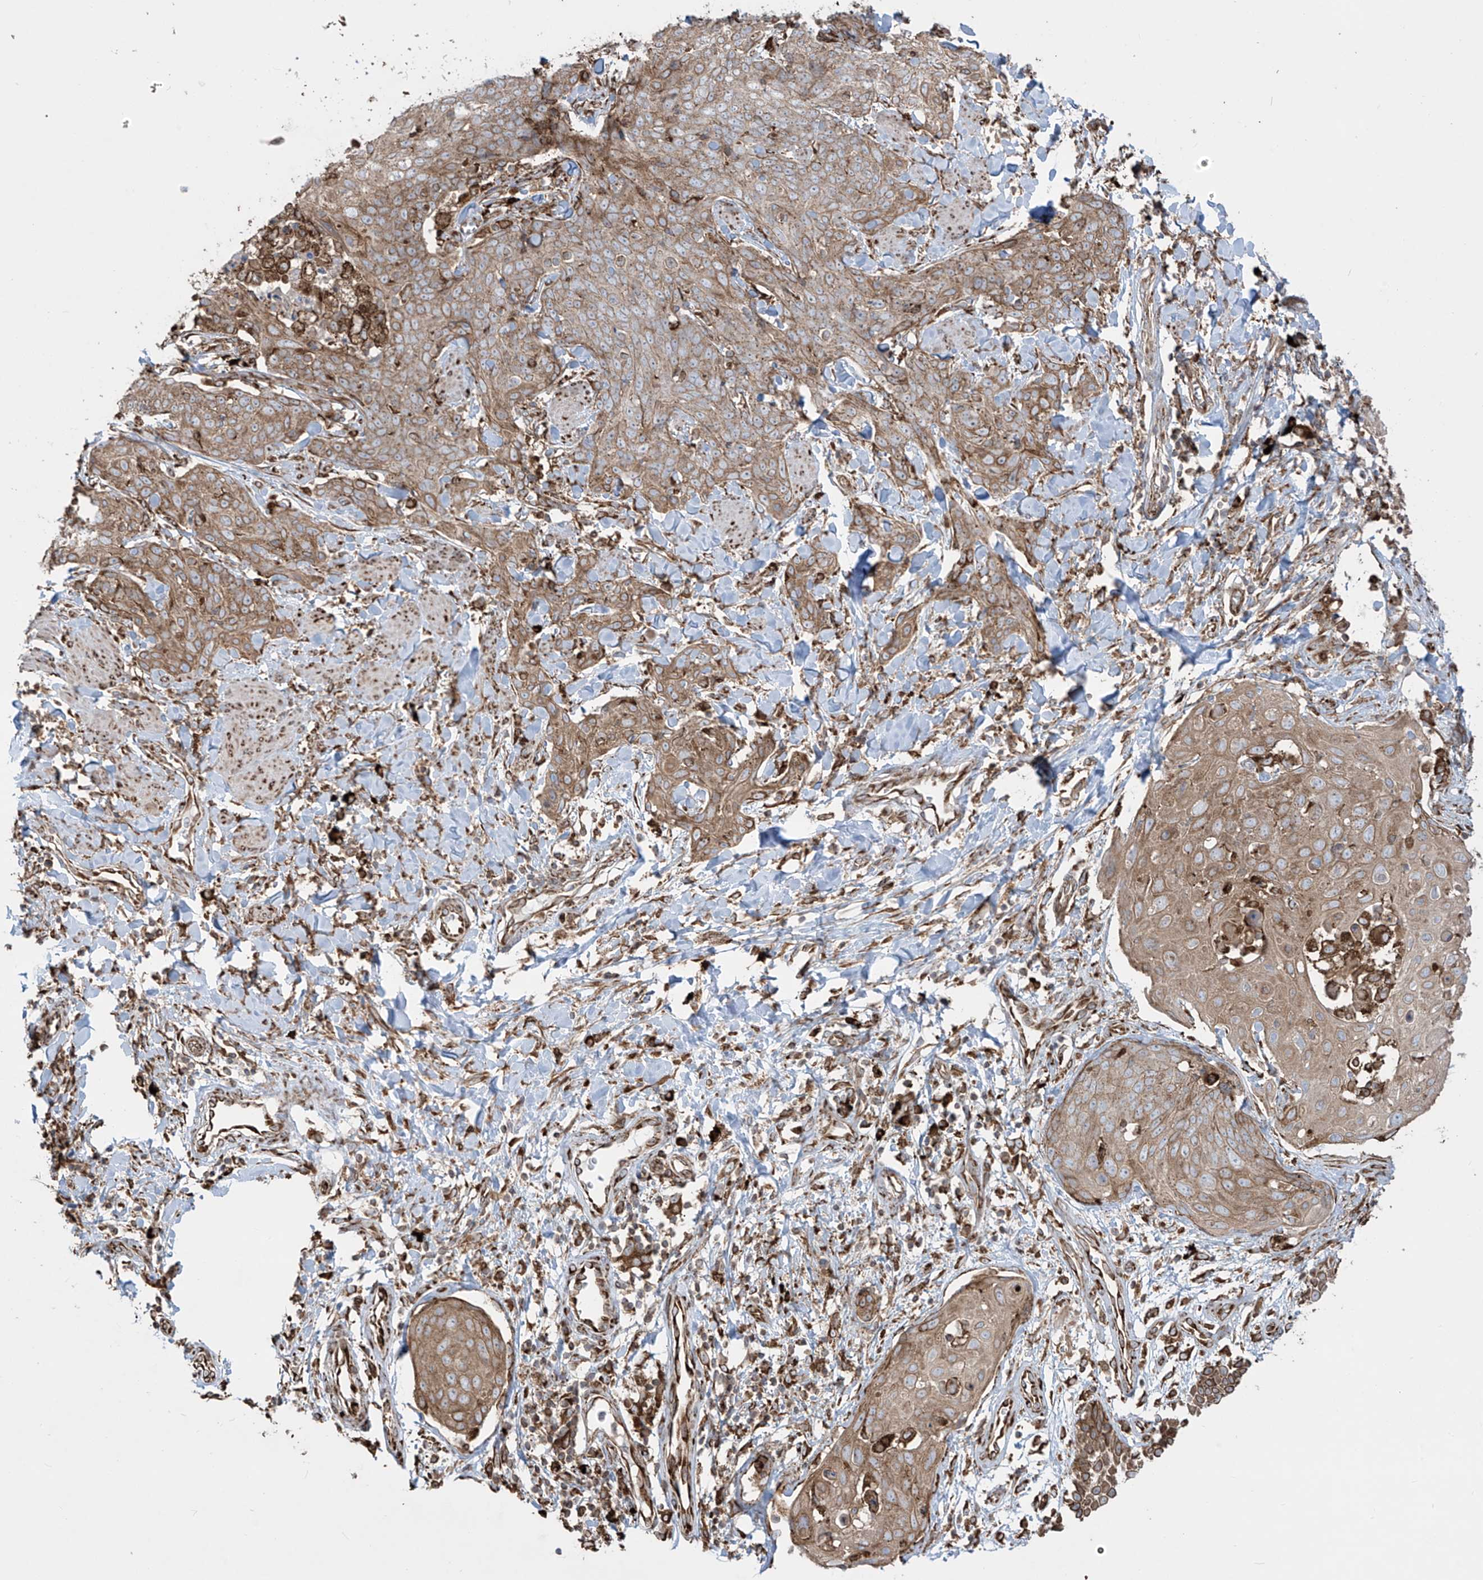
{"staining": {"intensity": "moderate", "quantity": "25%-75%", "location": "cytoplasmic/membranous"}, "tissue": "skin cancer", "cell_type": "Tumor cells", "image_type": "cancer", "snomed": [{"axis": "morphology", "description": "Squamous cell carcinoma, NOS"}, {"axis": "topography", "description": "Skin"}, {"axis": "topography", "description": "Vulva"}], "caption": "DAB immunohistochemical staining of human skin cancer (squamous cell carcinoma) shows moderate cytoplasmic/membranous protein expression in about 25%-75% of tumor cells. (brown staining indicates protein expression, while blue staining denotes nuclei).", "gene": "MX1", "patient": {"sex": "female", "age": 85}}